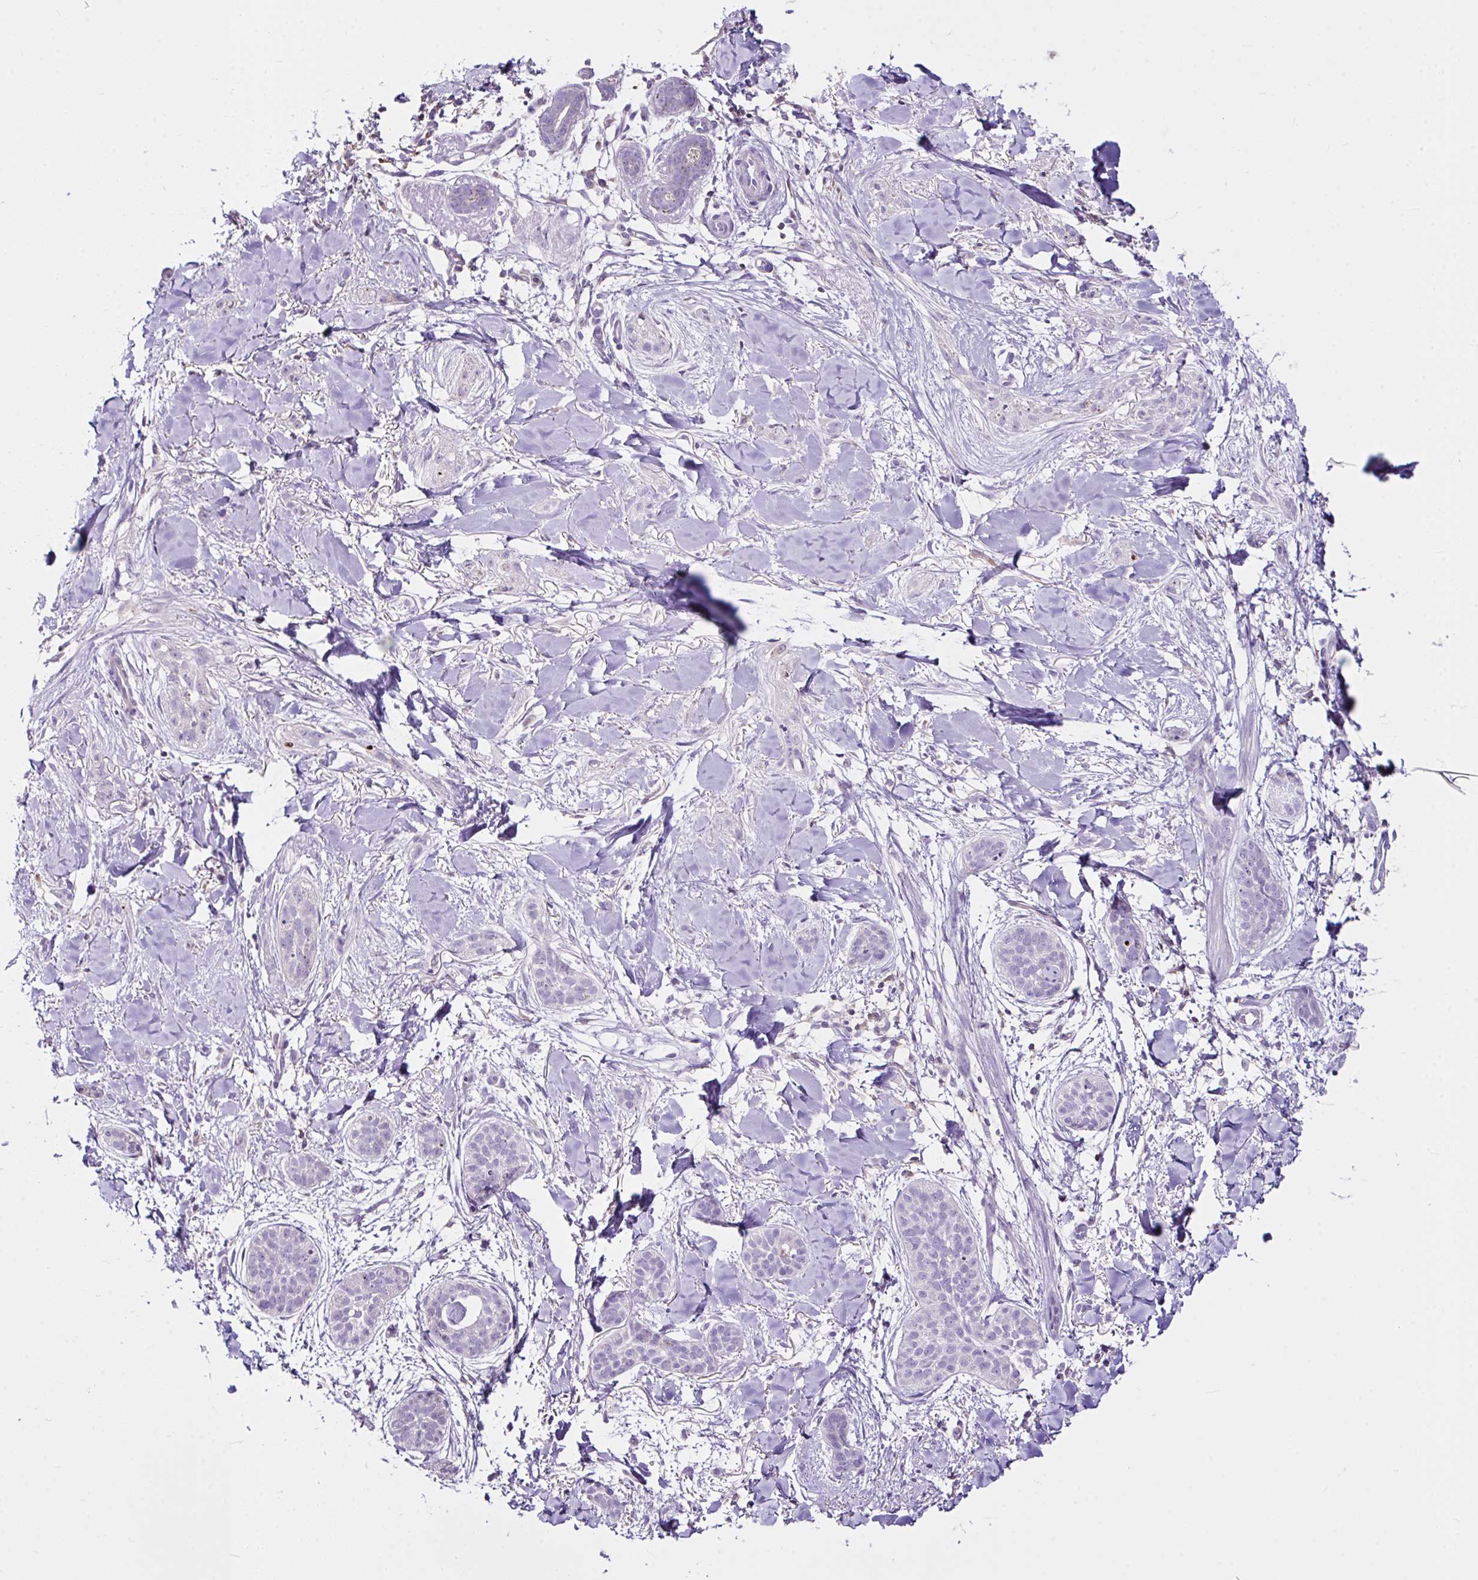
{"staining": {"intensity": "negative", "quantity": "none", "location": "none"}, "tissue": "skin cancer", "cell_type": "Tumor cells", "image_type": "cancer", "snomed": [{"axis": "morphology", "description": "Basal cell carcinoma"}, {"axis": "topography", "description": "Skin"}], "caption": "IHC photomicrograph of neoplastic tissue: skin basal cell carcinoma stained with DAB (3,3'-diaminobenzidine) demonstrates no significant protein positivity in tumor cells. (DAB (3,3'-diaminobenzidine) IHC visualized using brightfield microscopy, high magnification).", "gene": "D2HGDH", "patient": {"sex": "male", "age": 52}}